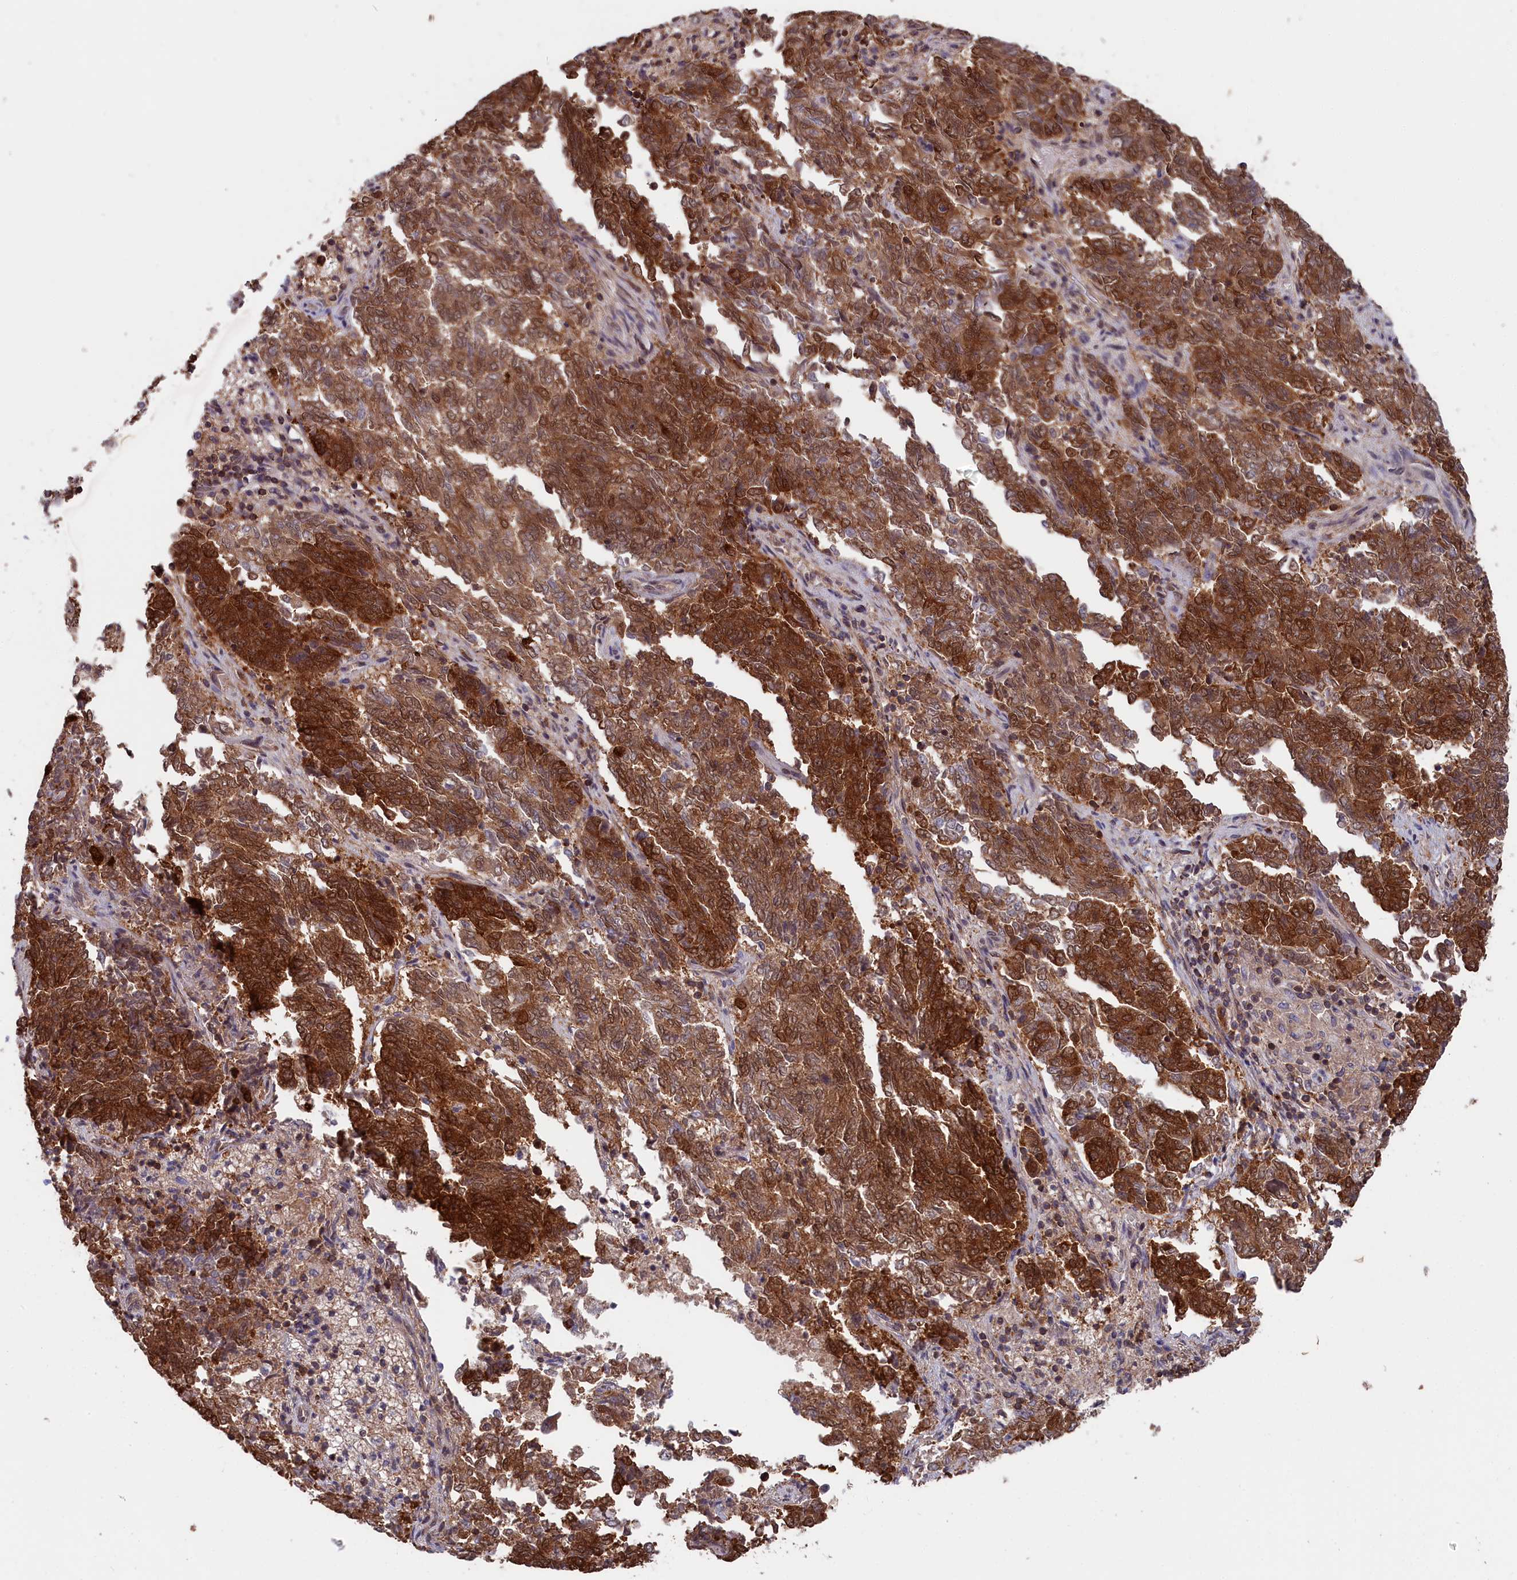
{"staining": {"intensity": "strong", "quantity": ">75%", "location": "cytoplasmic/membranous,nuclear"}, "tissue": "endometrial cancer", "cell_type": "Tumor cells", "image_type": "cancer", "snomed": [{"axis": "morphology", "description": "Adenocarcinoma, NOS"}, {"axis": "topography", "description": "Endometrium"}], "caption": "A high-resolution image shows IHC staining of adenocarcinoma (endometrial), which exhibits strong cytoplasmic/membranous and nuclear expression in approximately >75% of tumor cells. The staining was performed using DAB to visualize the protein expression in brown, while the nuclei were stained in blue with hematoxylin (Magnification: 20x).", "gene": "JPT2", "patient": {"sex": "female", "age": 80}}